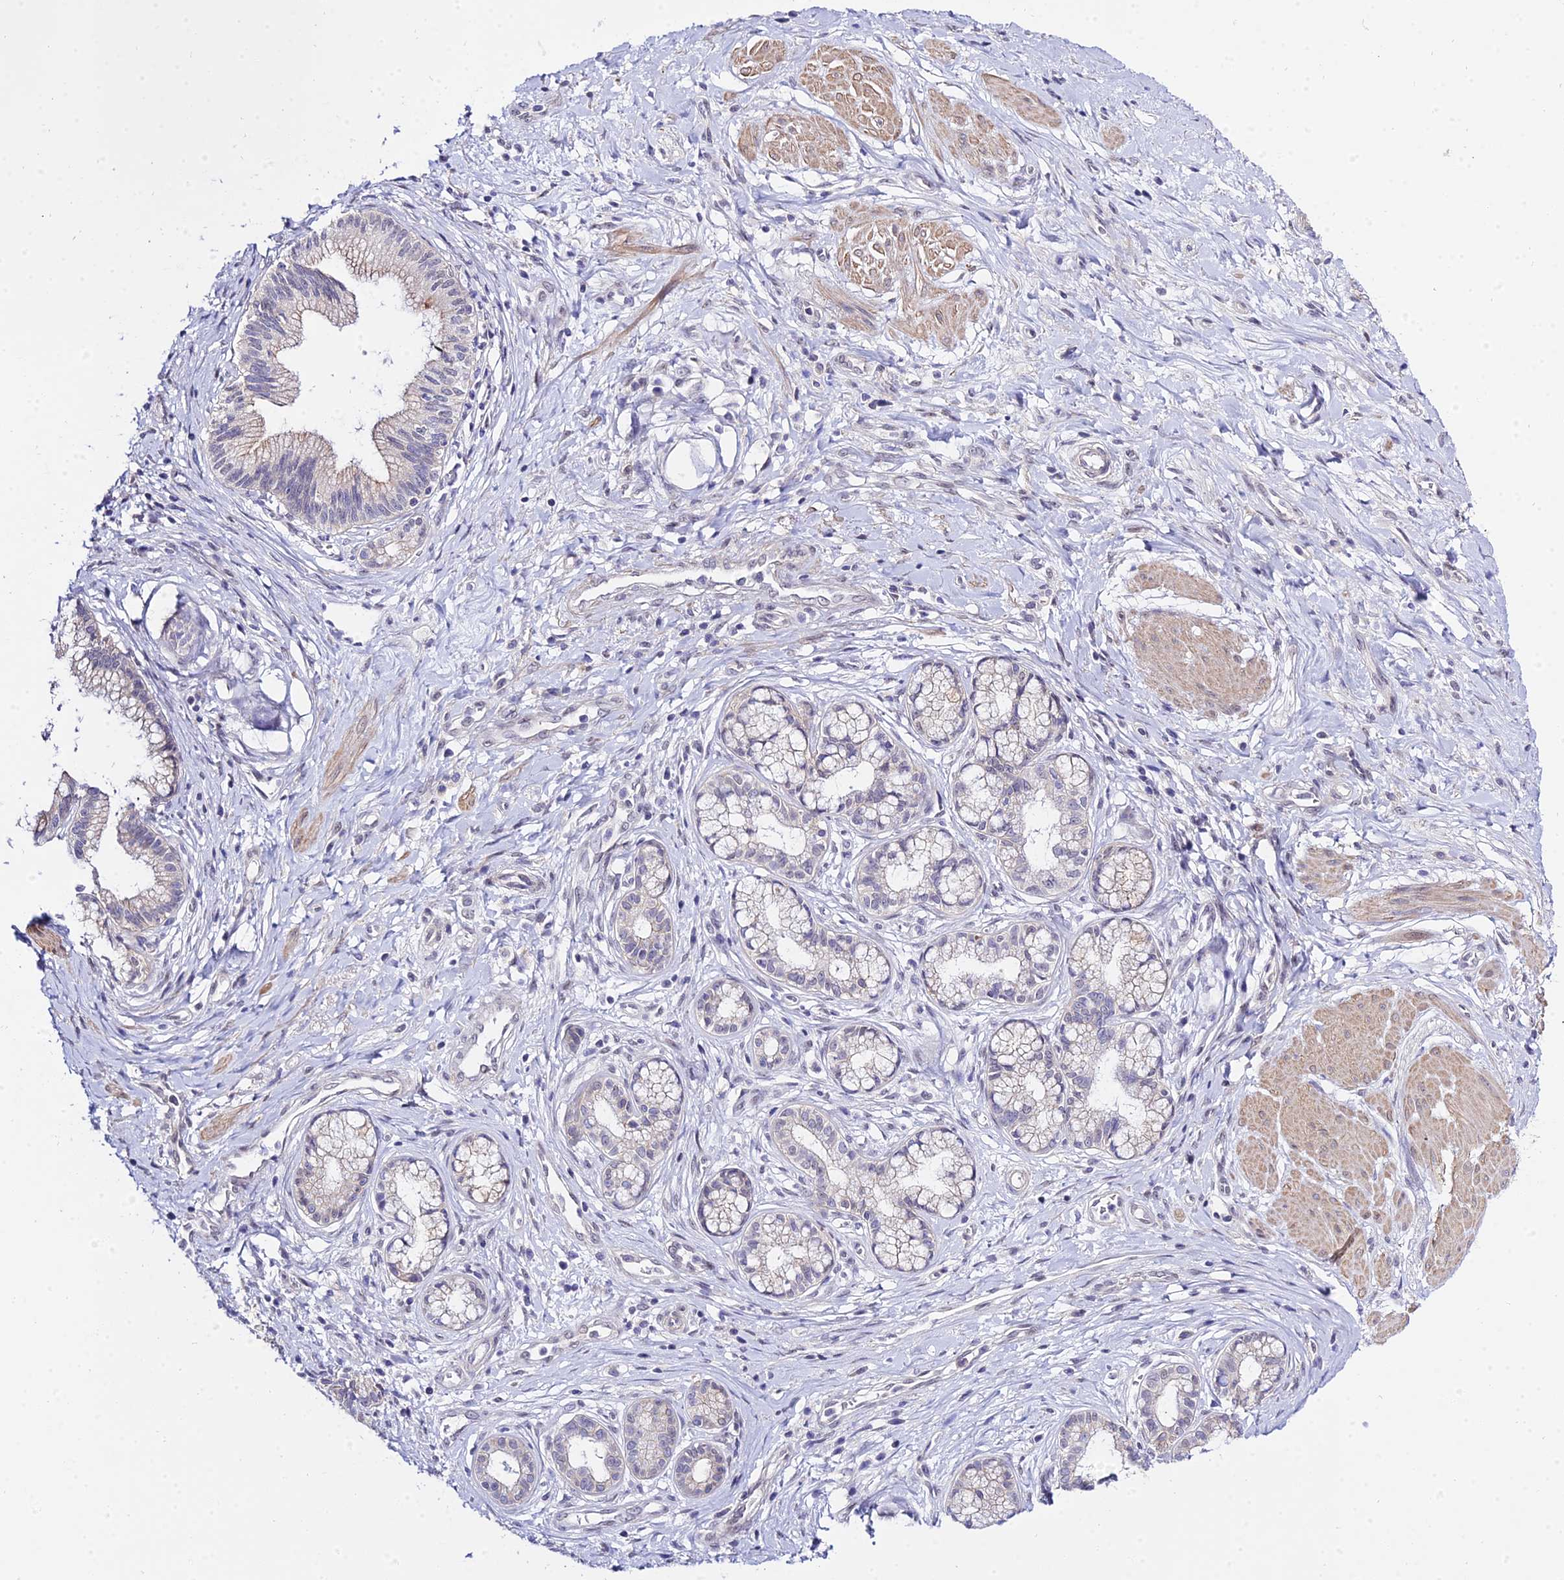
{"staining": {"intensity": "moderate", "quantity": "25%-75%", "location": "cytoplasmic/membranous"}, "tissue": "pancreatic cancer", "cell_type": "Tumor cells", "image_type": "cancer", "snomed": [{"axis": "morphology", "description": "Adenocarcinoma, NOS"}, {"axis": "topography", "description": "Pancreas"}], "caption": "Moderate cytoplasmic/membranous expression is present in approximately 25%-75% of tumor cells in pancreatic adenocarcinoma.", "gene": "ZNF628", "patient": {"sex": "male", "age": 72}}